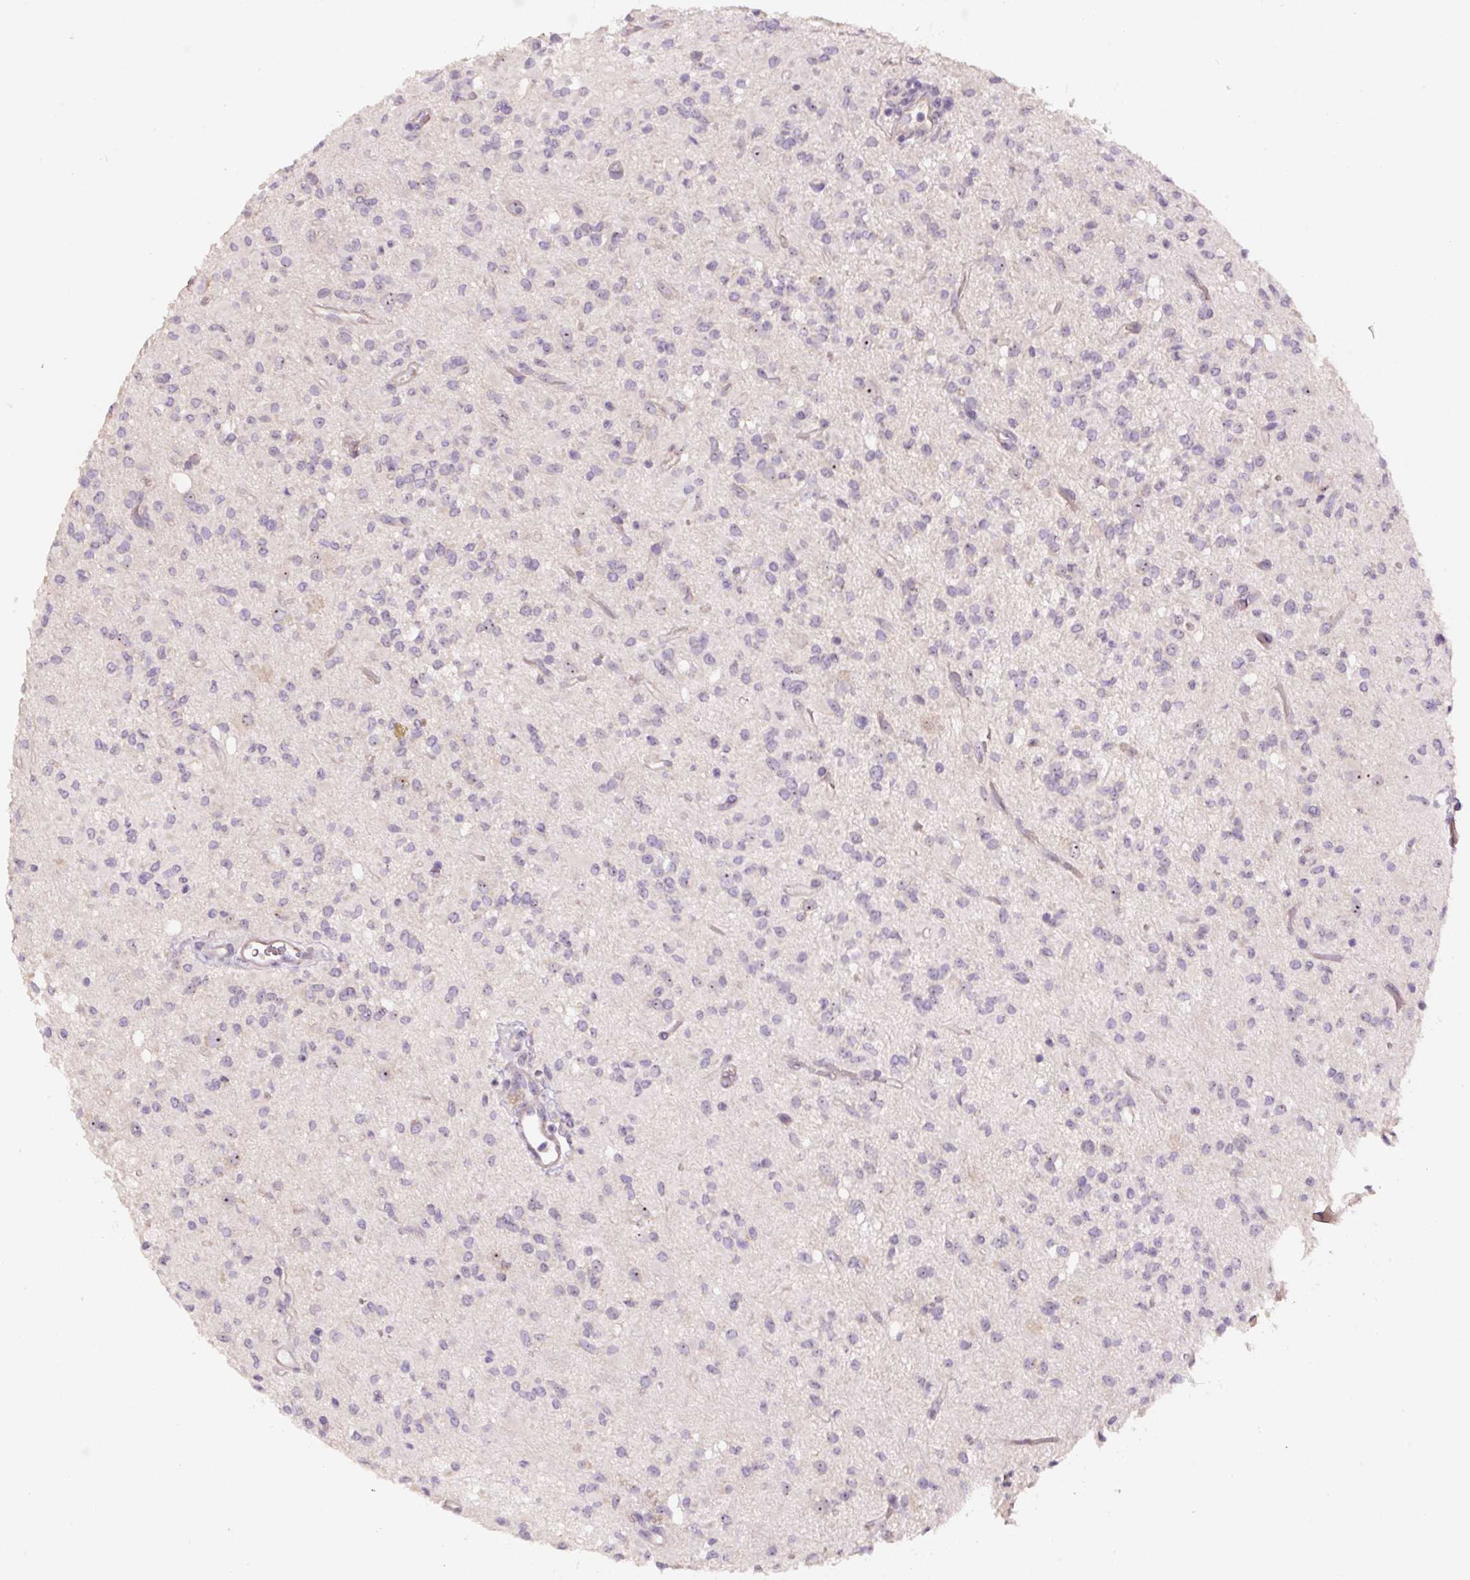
{"staining": {"intensity": "negative", "quantity": "none", "location": "none"}, "tissue": "glioma", "cell_type": "Tumor cells", "image_type": "cancer", "snomed": [{"axis": "morphology", "description": "Glioma, malignant, Low grade"}, {"axis": "topography", "description": "Brain"}], "caption": "DAB (3,3'-diaminobenzidine) immunohistochemical staining of human malignant glioma (low-grade) shows no significant expression in tumor cells.", "gene": "TMEM151B", "patient": {"sex": "female", "age": 33}}